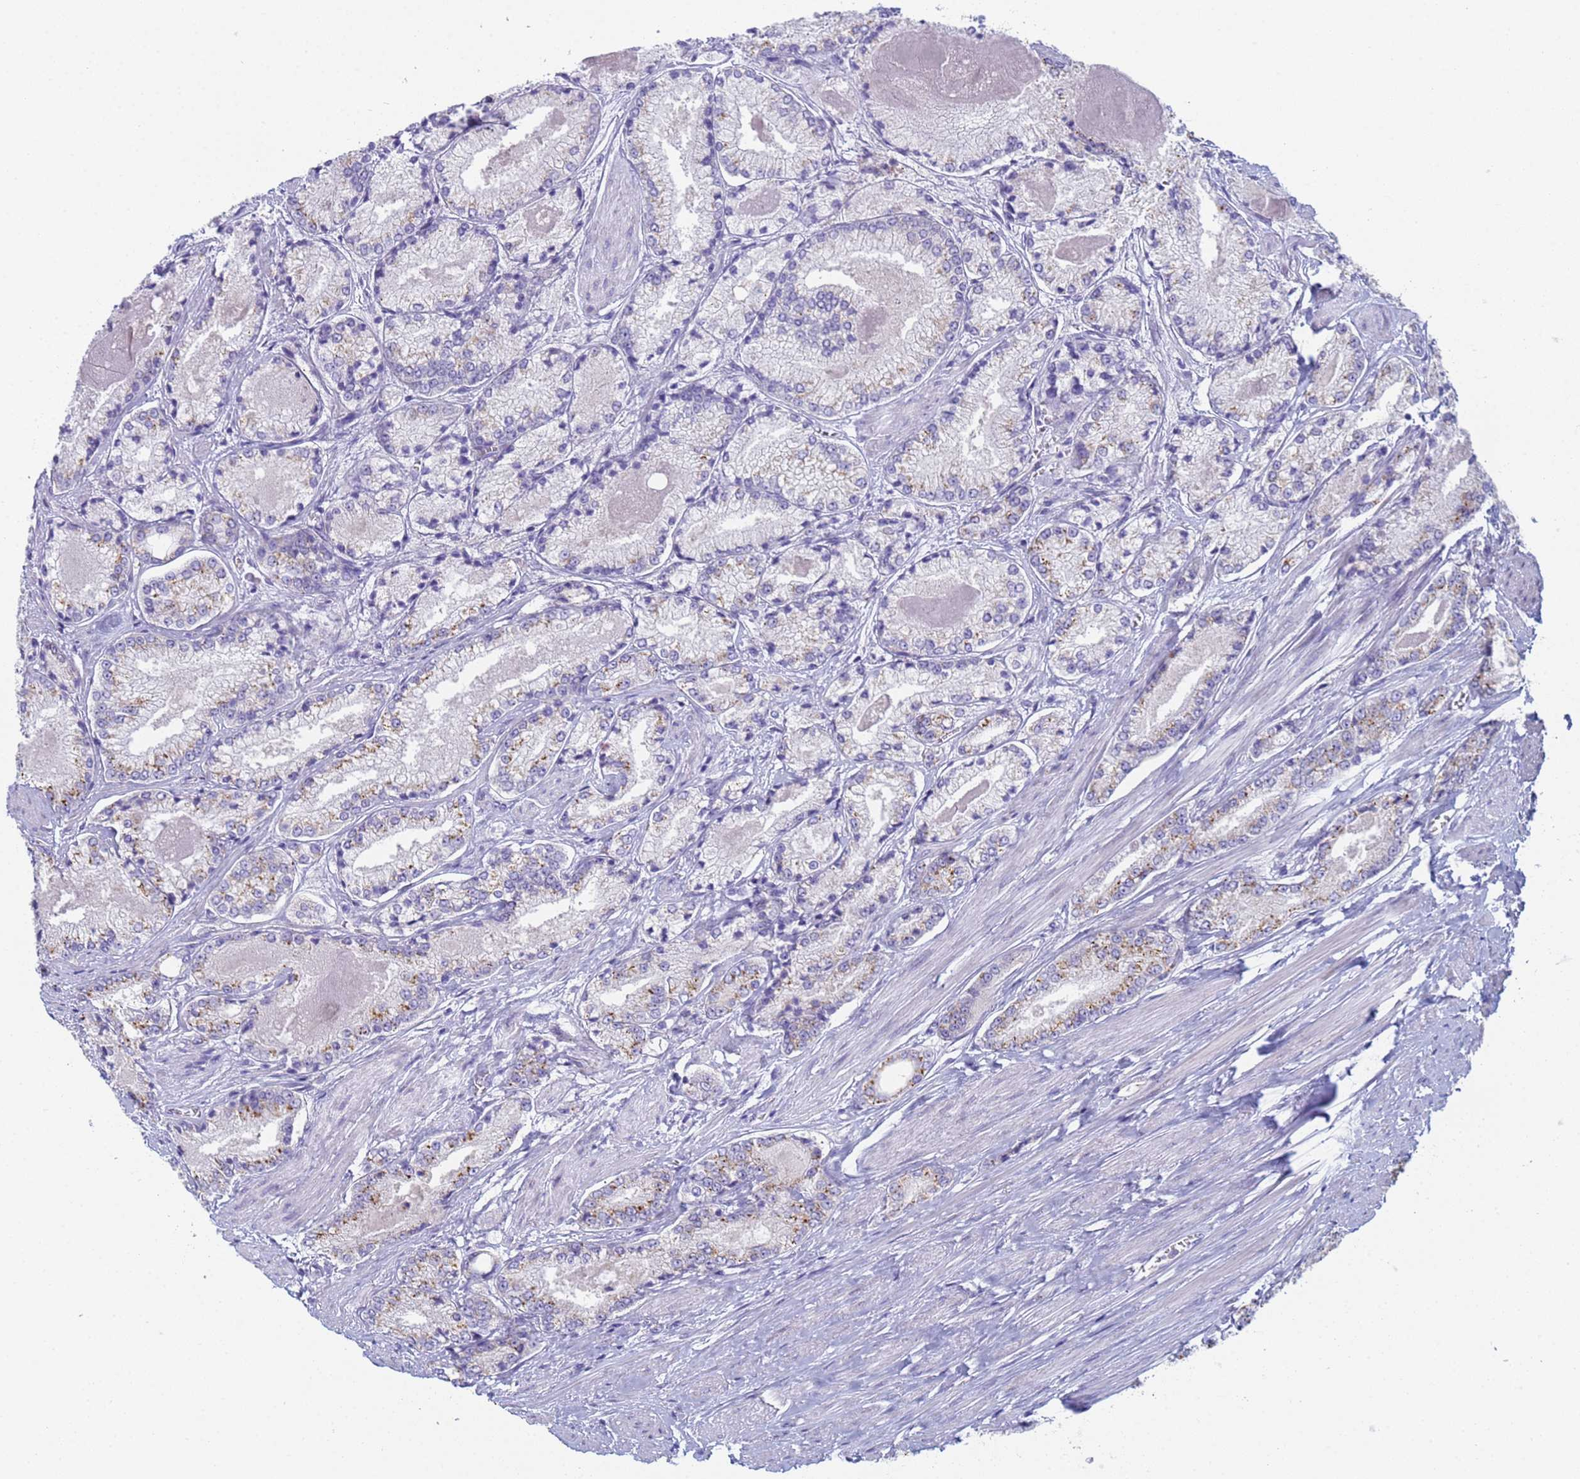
{"staining": {"intensity": "moderate", "quantity": "25%-75%", "location": "cytoplasmic/membranous"}, "tissue": "prostate cancer", "cell_type": "Tumor cells", "image_type": "cancer", "snomed": [{"axis": "morphology", "description": "Adenocarcinoma, Low grade"}, {"axis": "topography", "description": "Prostate"}], "caption": "Prostate cancer was stained to show a protein in brown. There is medium levels of moderate cytoplasmic/membranous positivity in approximately 25%-75% of tumor cells. The staining was performed using DAB to visualize the protein expression in brown, while the nuclei were stained in blue with hematoxylin (Magnification: 20x).", "gene": "CR1", "patient": {"sex": "male", "age": 68}}